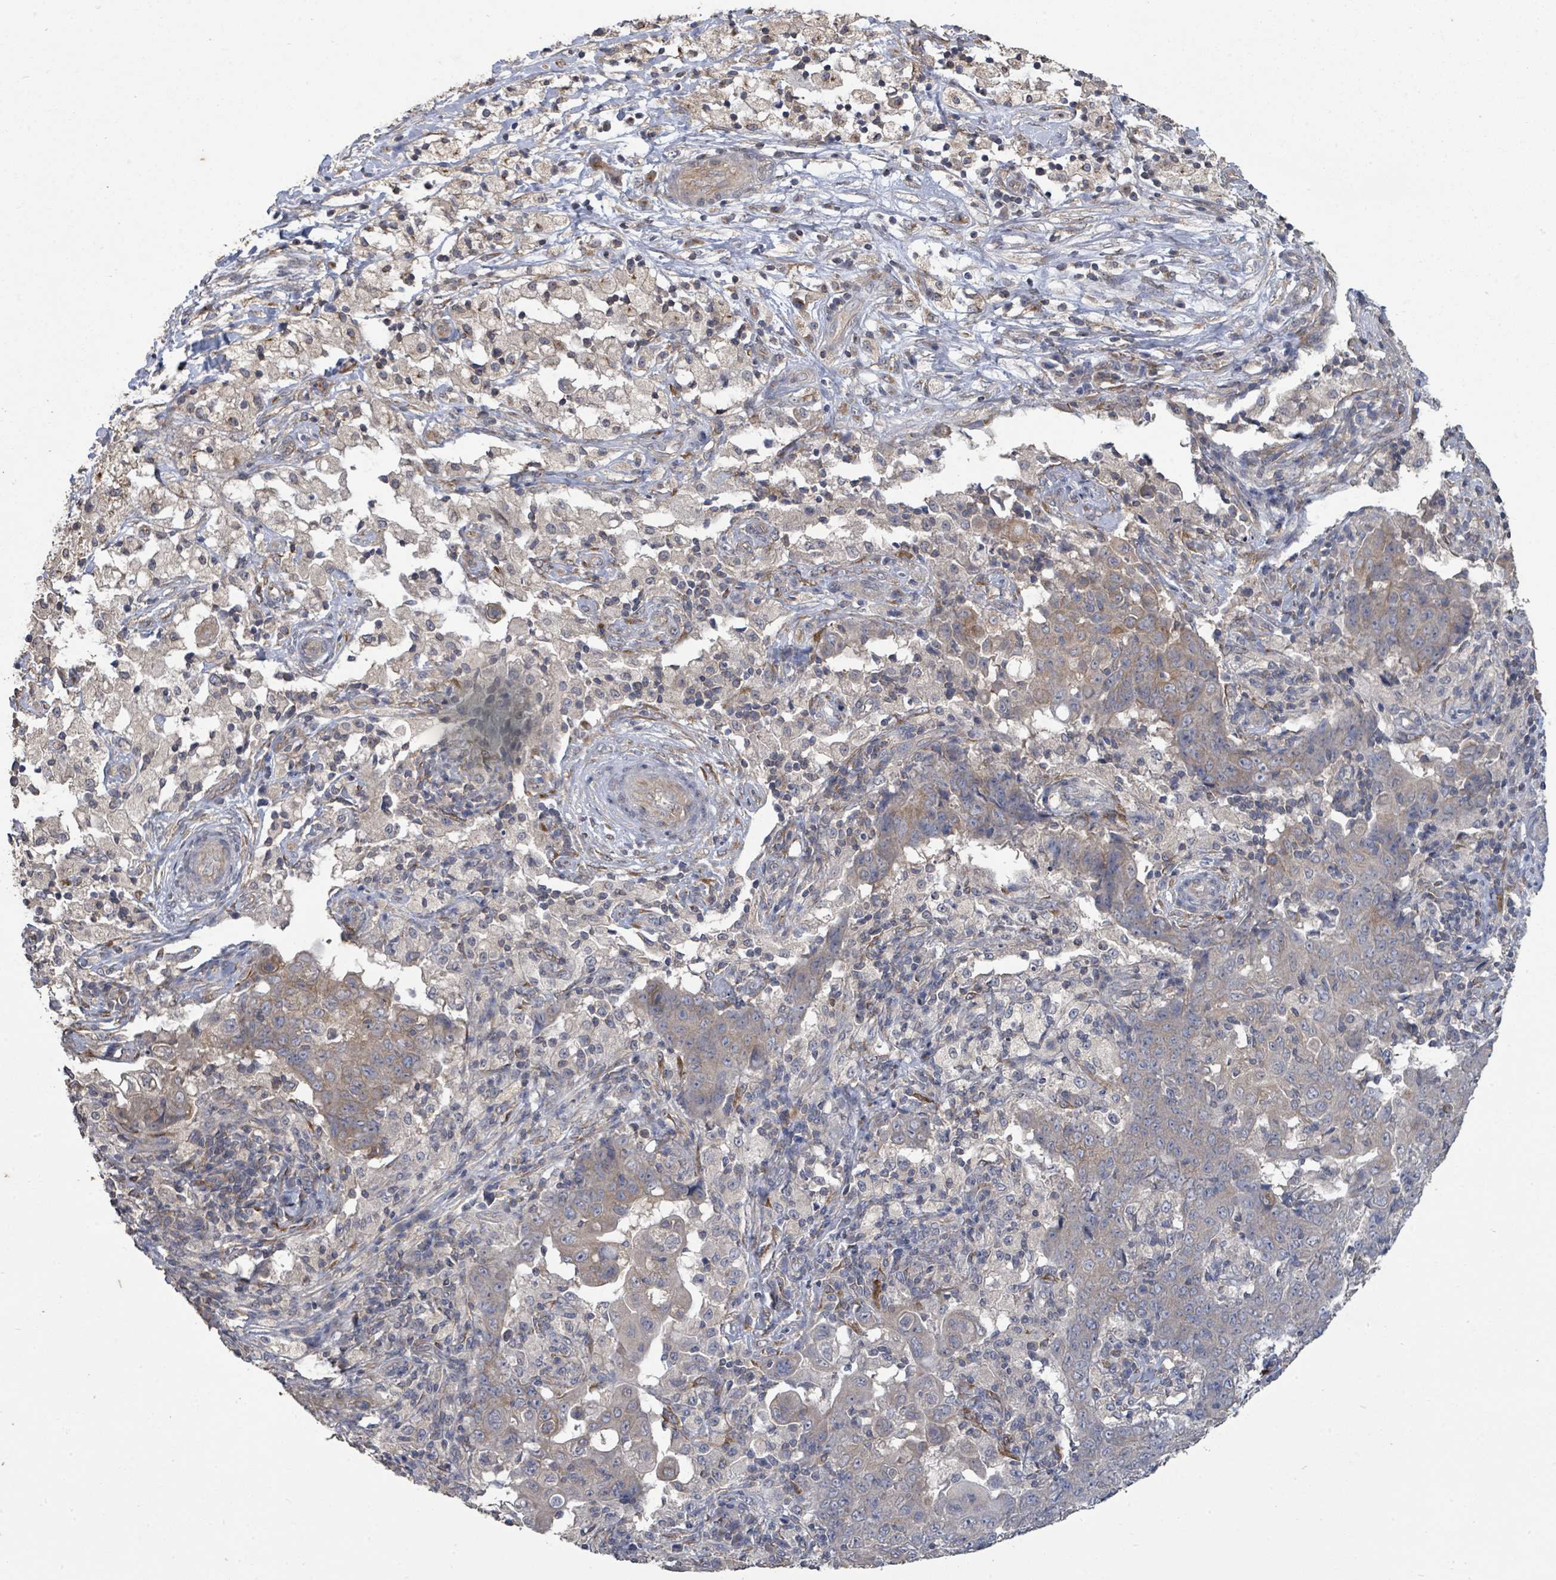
{"staining": {"intensity": "weak", "quantity": "<25%", "location": "cytoplasmic/membranous"}, "tissue": "ovarian cancer", "cell_type": "Tumor cells", "image_type": "cancer", "snomed": [{"axis": "morphology", "description": "Carcinoma, endometroid"}, {"axis": "topography", "description": "Ovary"}], "caption": "Micrograph shows no protein staining in tumor cells of endometroid carcinoma (ovarian) tissue.", "gene": "SLC9A7", "patient": {"sex": "female", "age": 42}}